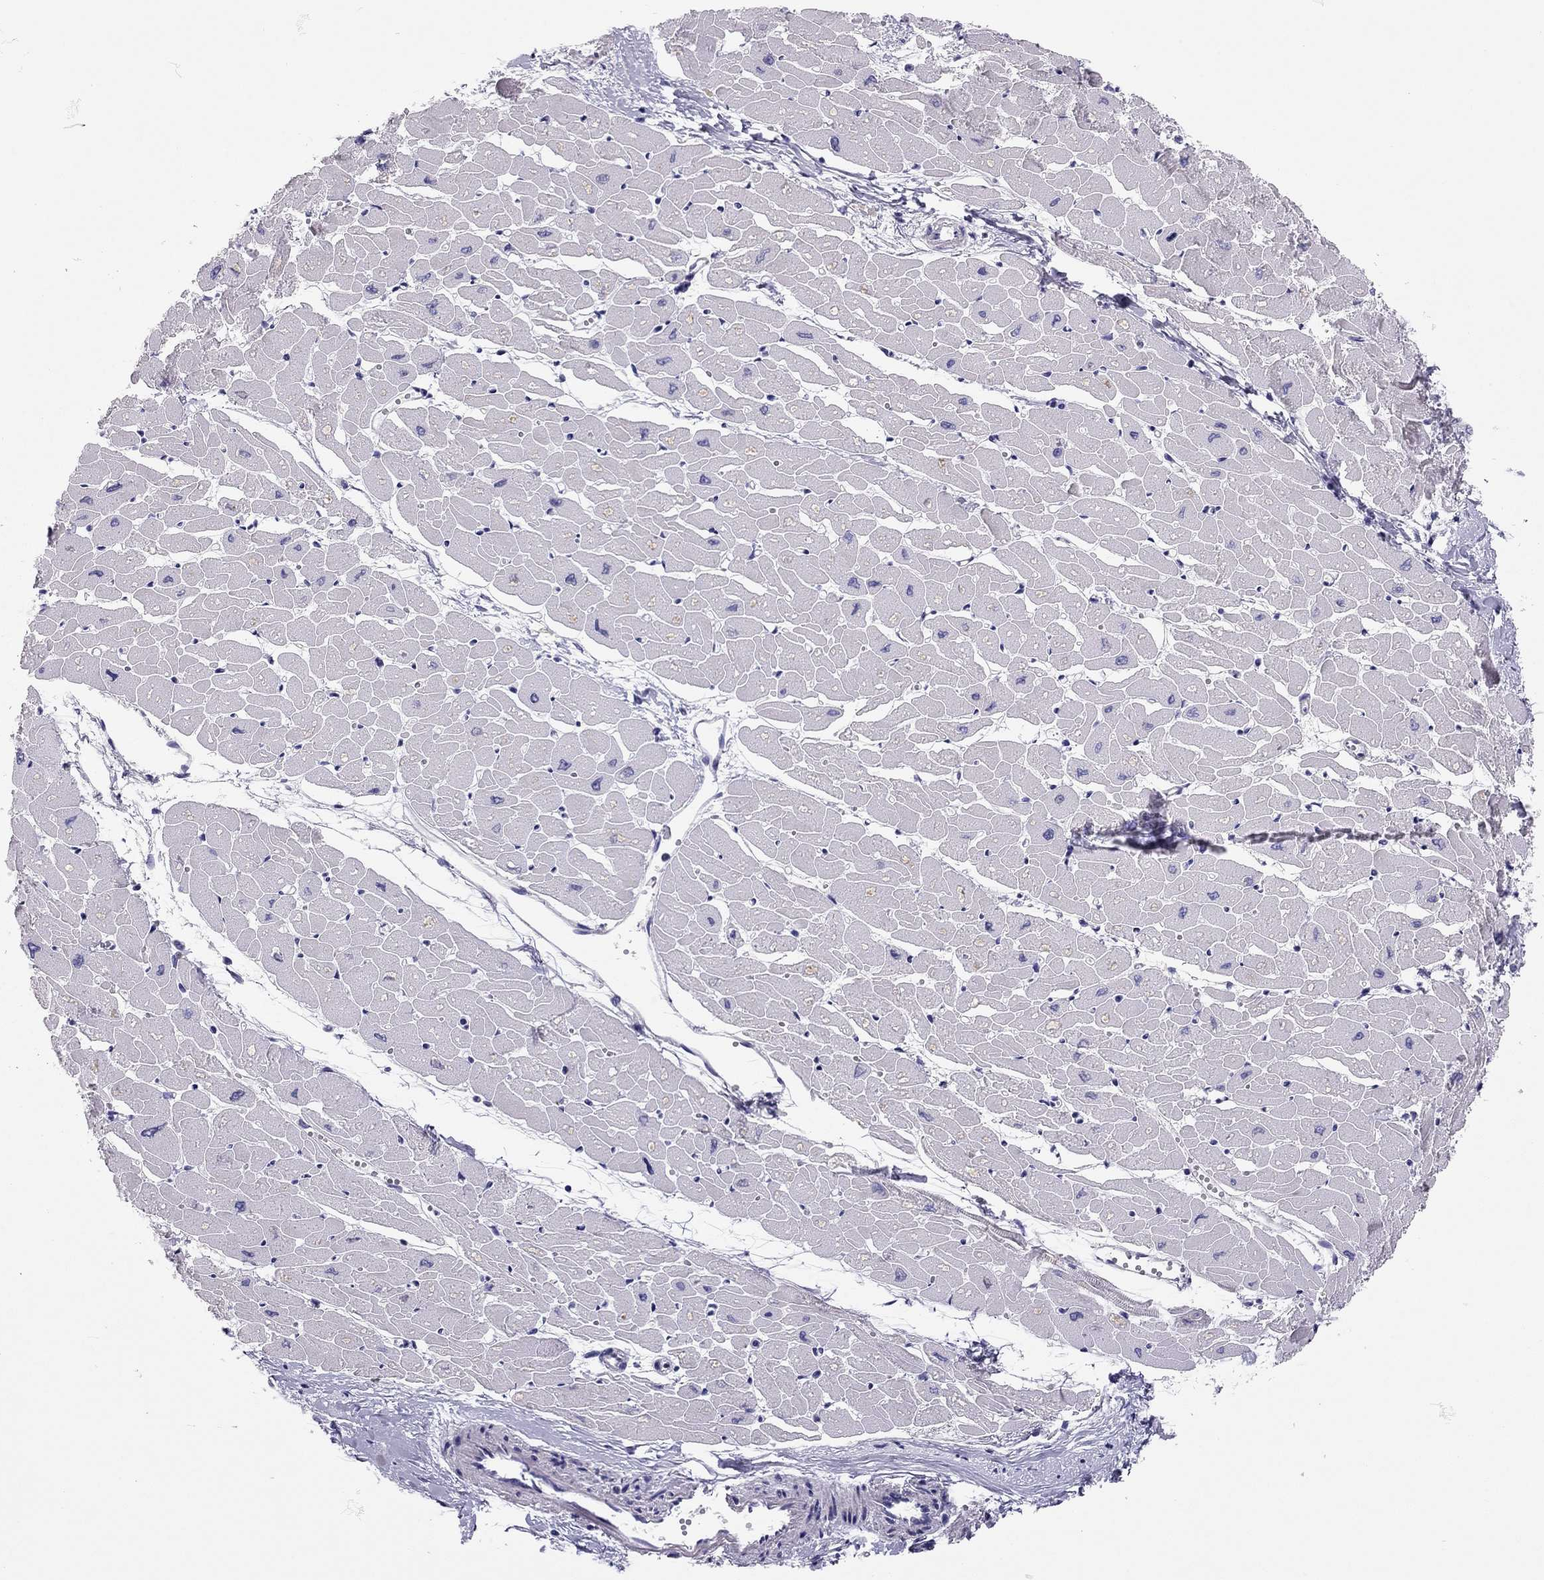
{"staining": {"intensity": "negative", "quantity": "none", "location": "none"}, "tissue": "heart muscle", "cell_type": "Cardiomyocytes", "image_type": "normal", "snomed": [{"axis": "morphology", "description": "Normal tissue, NOS"}, {"axis": "topography", "description": "Heart"}], "caption": "Cardiomyocytes show no significant protein staining in unremarkable heart muscle. Brightfield microscopy of immunohistochemistry (IHC) stained with DAB (3,3'-diaminobenzidine) (brown) and hematoxylin (blue), captured at high magnification.", "gene": "SCARB1", "patient": {"sex": "male", "age": 57}}